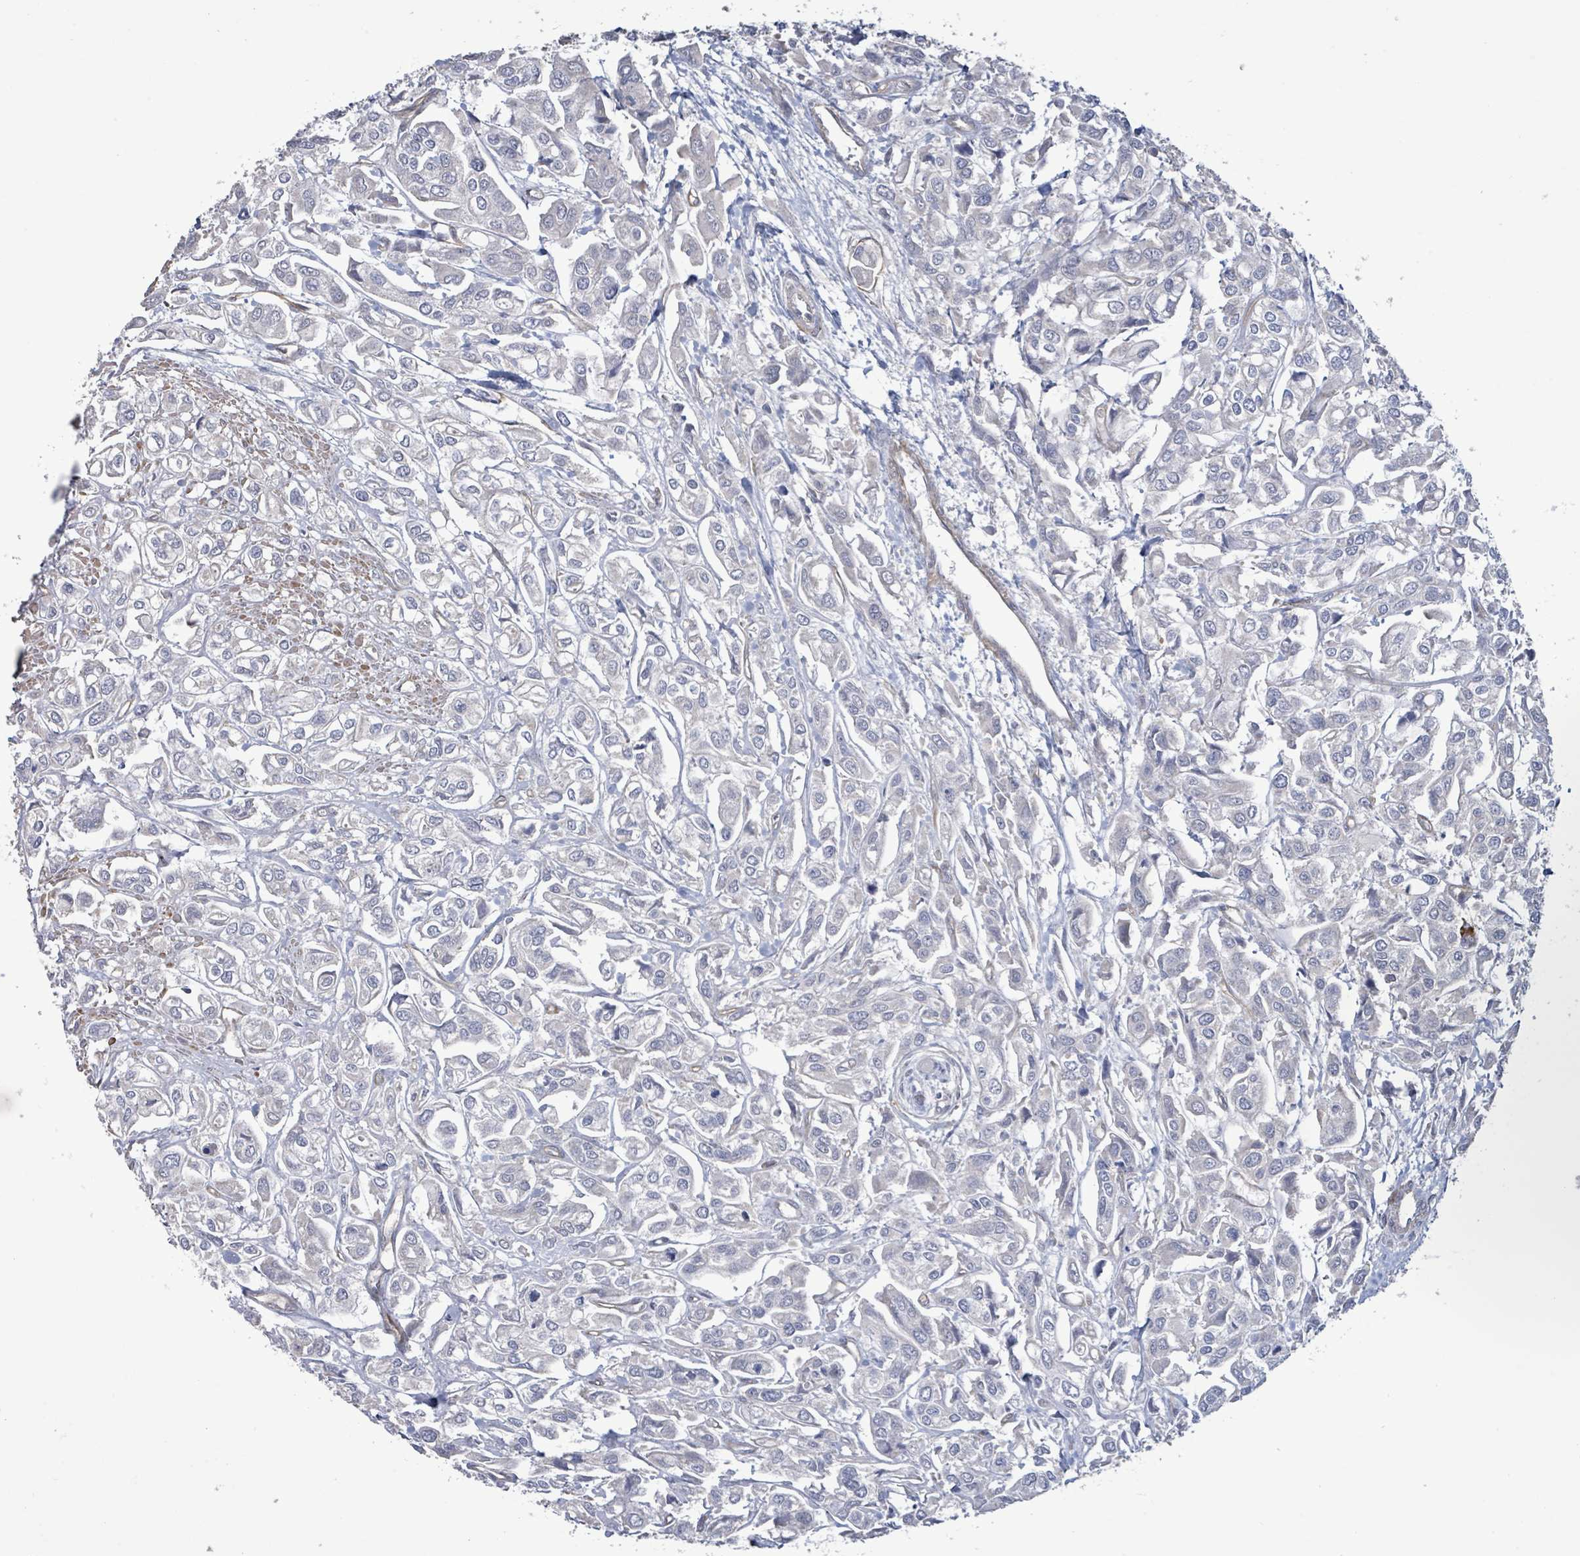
{"staining": {"intensity": "negative", "quantity": "none", "location": "none"}, "tissue": "urothelial cancer", "cell_type": "Tumor cells", "image_type": "cancer", "snomed": [{"axis": "morphology", "description": "Urothelial carcinoma, High grade"}, {"axis": "topography", "description": "Urinary bladder"}], "caption": "DAB immunohistochemical staining of human urothelial cancer exhibits no significant positivity in tumor cells.", "gene": "KANK3", "patient": {"sex": "male", "age": 67}}